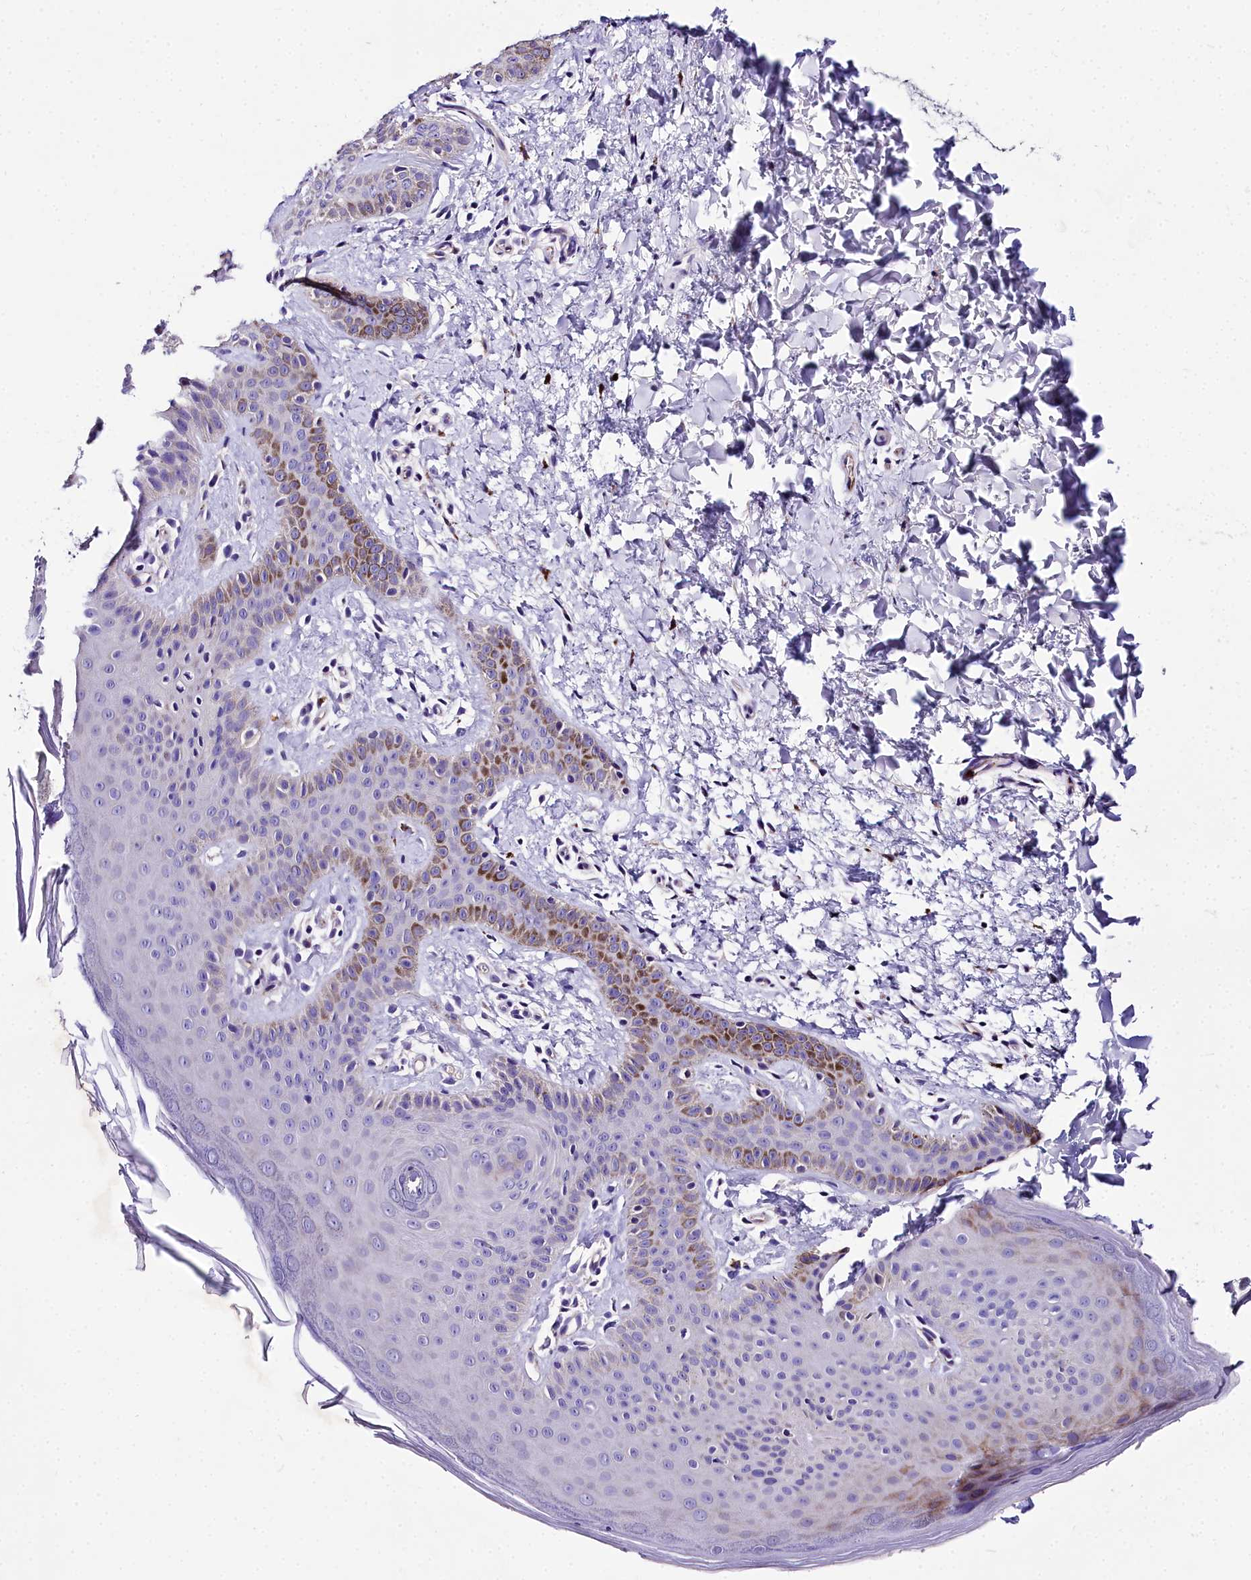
{"staining": {"intensity": "moderate", "quantity": "<25%", "location": "cytoplasmic/membranous"}, "tissue": "skin", "cell_type": "Epidermal cells", "image_type": "normal", "snomed": [{"axis": "morphology", "description": "Normal tissue, NOS"}, {"axis": "morphology", "description": "Neoplasm, malignant, NOS"}, {"axis": "topography", "description": "Anal"}], "caption": "This is a photomicrograph of immunohistochemistry staining of unremarkable skin, which shows moderate staining in the cytoplasmic/membranous of epidermal cells.", "gene": "MS4A18", "patient": {"sex": "male", "age": 47}}